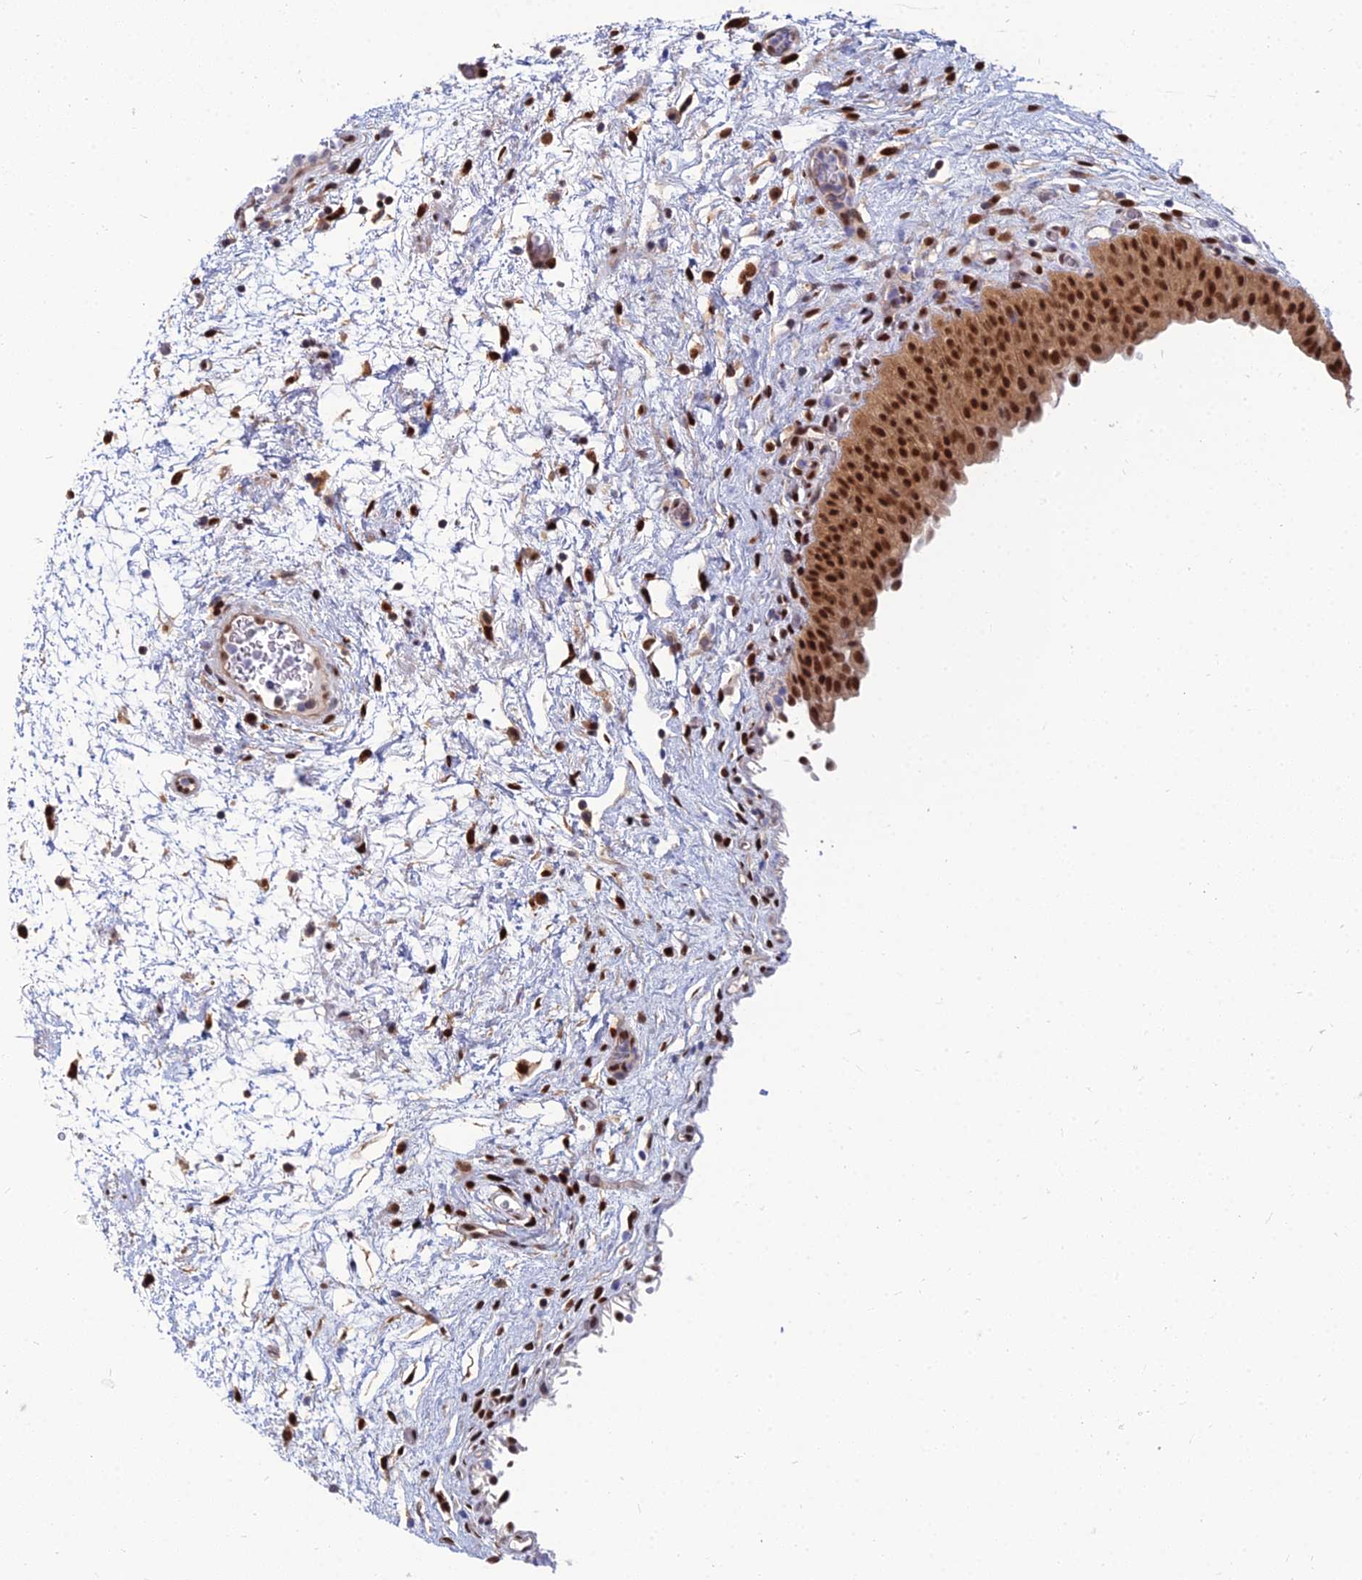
{"staining": {"intensity": "strong", "quantity": ">75%", "location": "cytoplasmic/membranous,nuclear"}, "tissue": "urinary bladder", "cell_type": "Urothelial cells", "image_type": "normal", "snomed": [{"axis": "morphology", "description": "Normal tissue, NOS"}, {"axis": "topography", "description": "Urinary bladder"}], "caption": "A brown stain highlights strong cytoplasmic/membranous,nuclear positivity of a protein in urothelial cells of benign human urinary bladder. (Brightfield microscopy of DAB IHC at high magnification).", "gene": "DNPEP", "patient": {"sex": "male", "age": 46}}